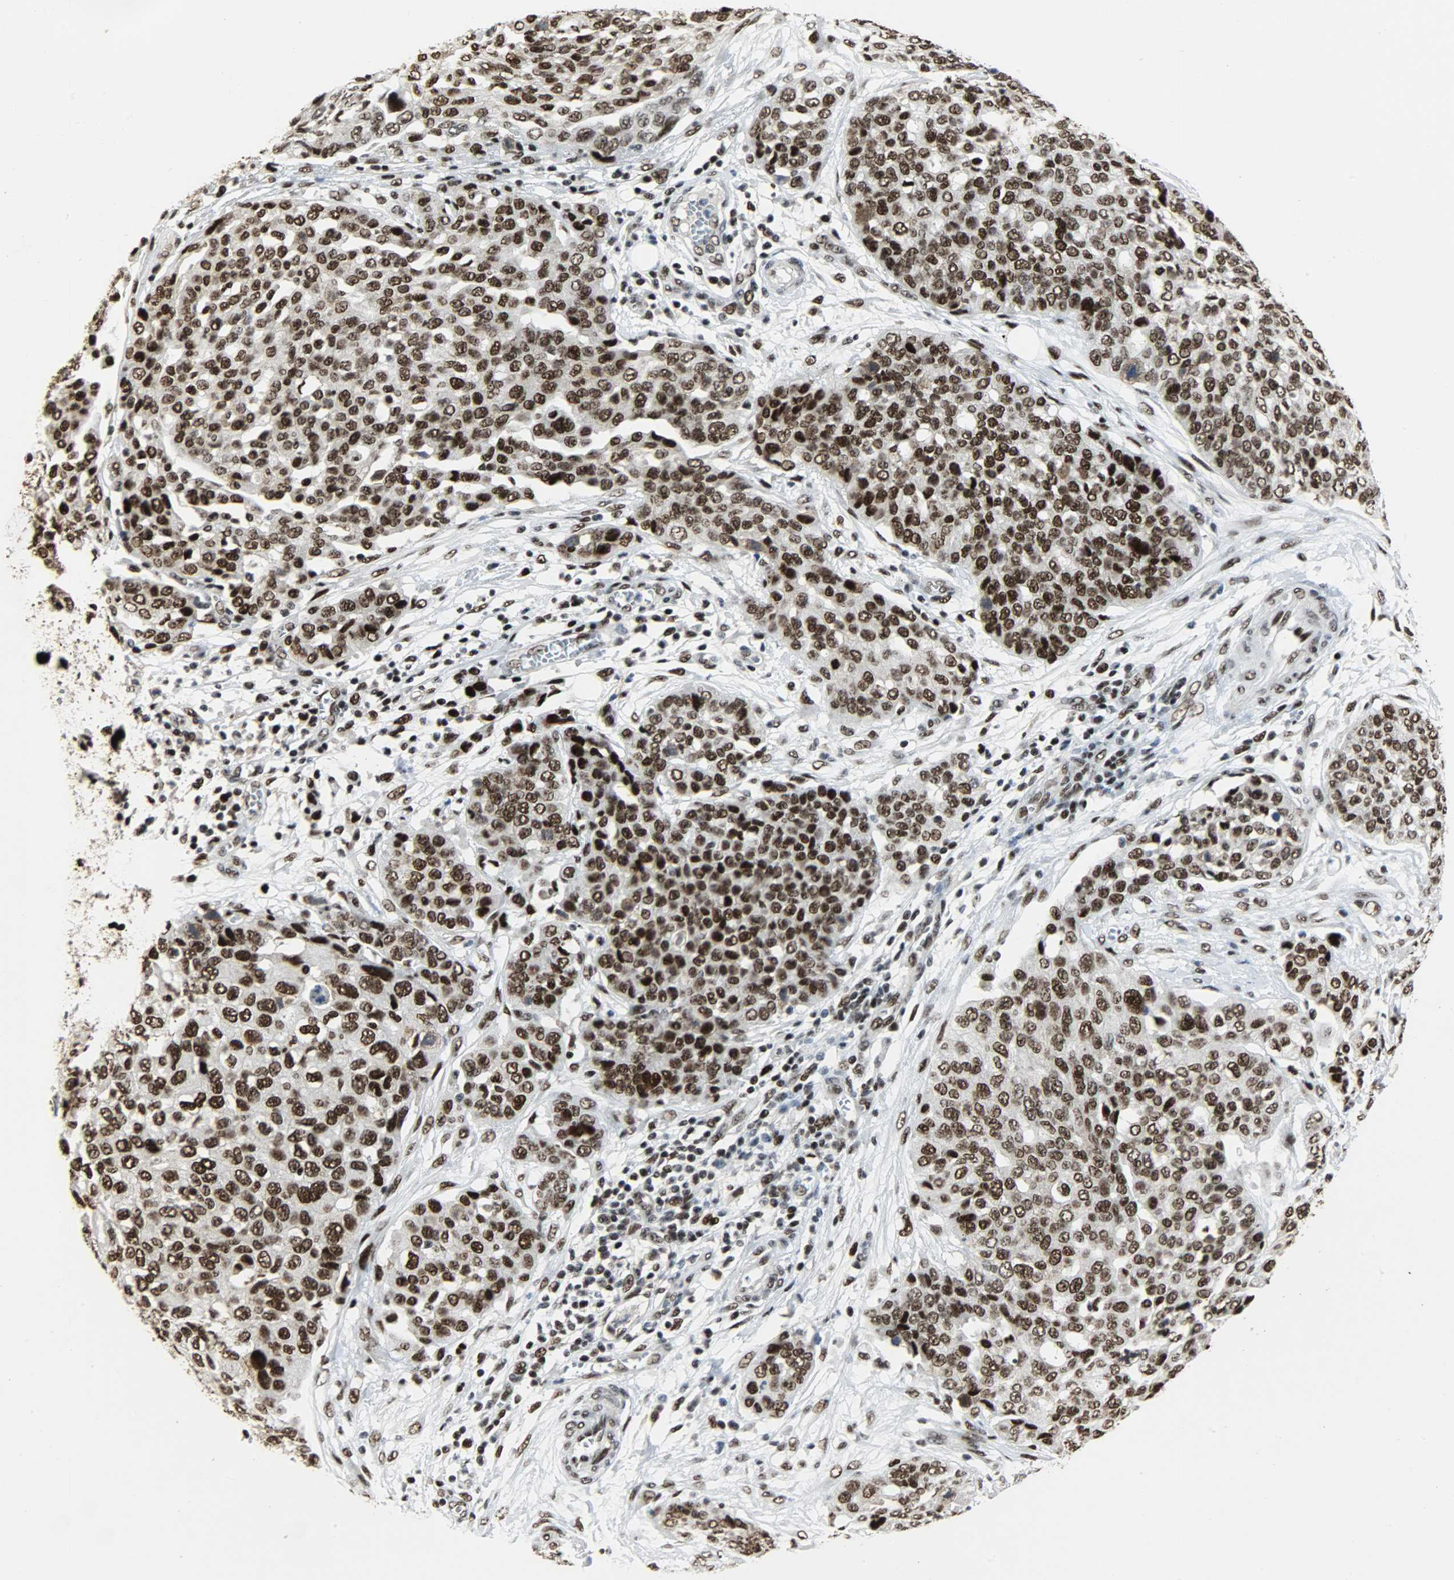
{"staining": {"intensity": "strong", "quantity": ">75%", "location": "nuclear"}, "tissue": "ovarian cancer", "cell_type": "Tumor cells", "image_type": "cancer", "snomed": [{"axis": "morphology", "description": "Cystadenocarcinoma, serous, NOS"}, {"axis": "topography", "description": "Soft tissue"}, {"axis": "topography", "description": "Ovary"}], "caption": "Immunohistochemical staining of human ovarian cancer demonstrates high levels of strong nuclear positivity in about >75% of tumor cells.", "gene": "SSB", "patient": {"sex": "female", "age": 57}}